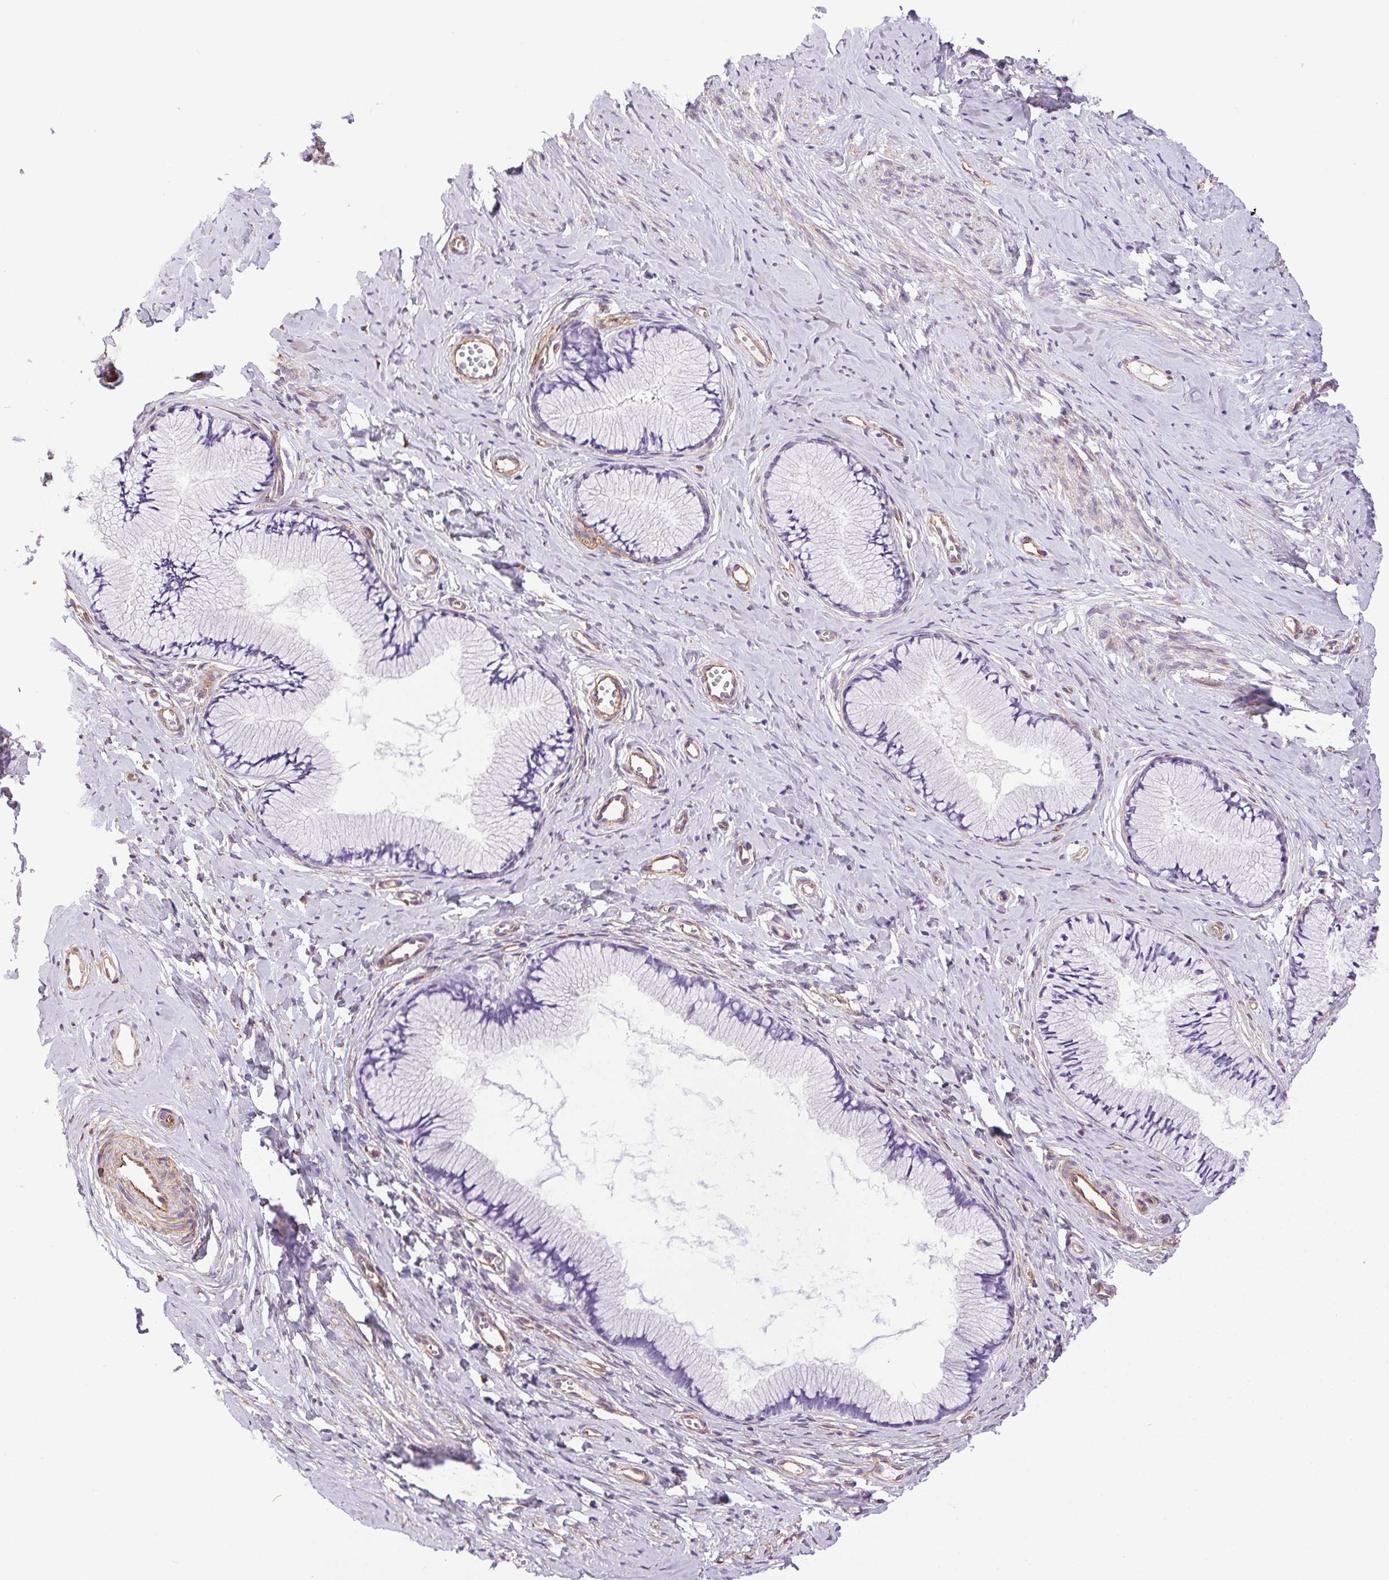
{"staining": {"intensity": "negative", "quantity": "none", "location": "none"}, "tissue": "cervix", "cell_type": "Glandular cells", "image_type": "normal", "snomed": [{"axis": "morphology", "description": "Normal tissue, NOS"}, {"axis": "topography", "description": "Cervix"}], "caption": "IHC image of normal human cervix stained for a protein (brown), which displays no expression in glandular cells. (DAB (3,3'-diaminobenzidine) immunohistochemistry, high magnification).", "gene": "SHCBP1L", "patient": {"sex": "female", "age": 40}}